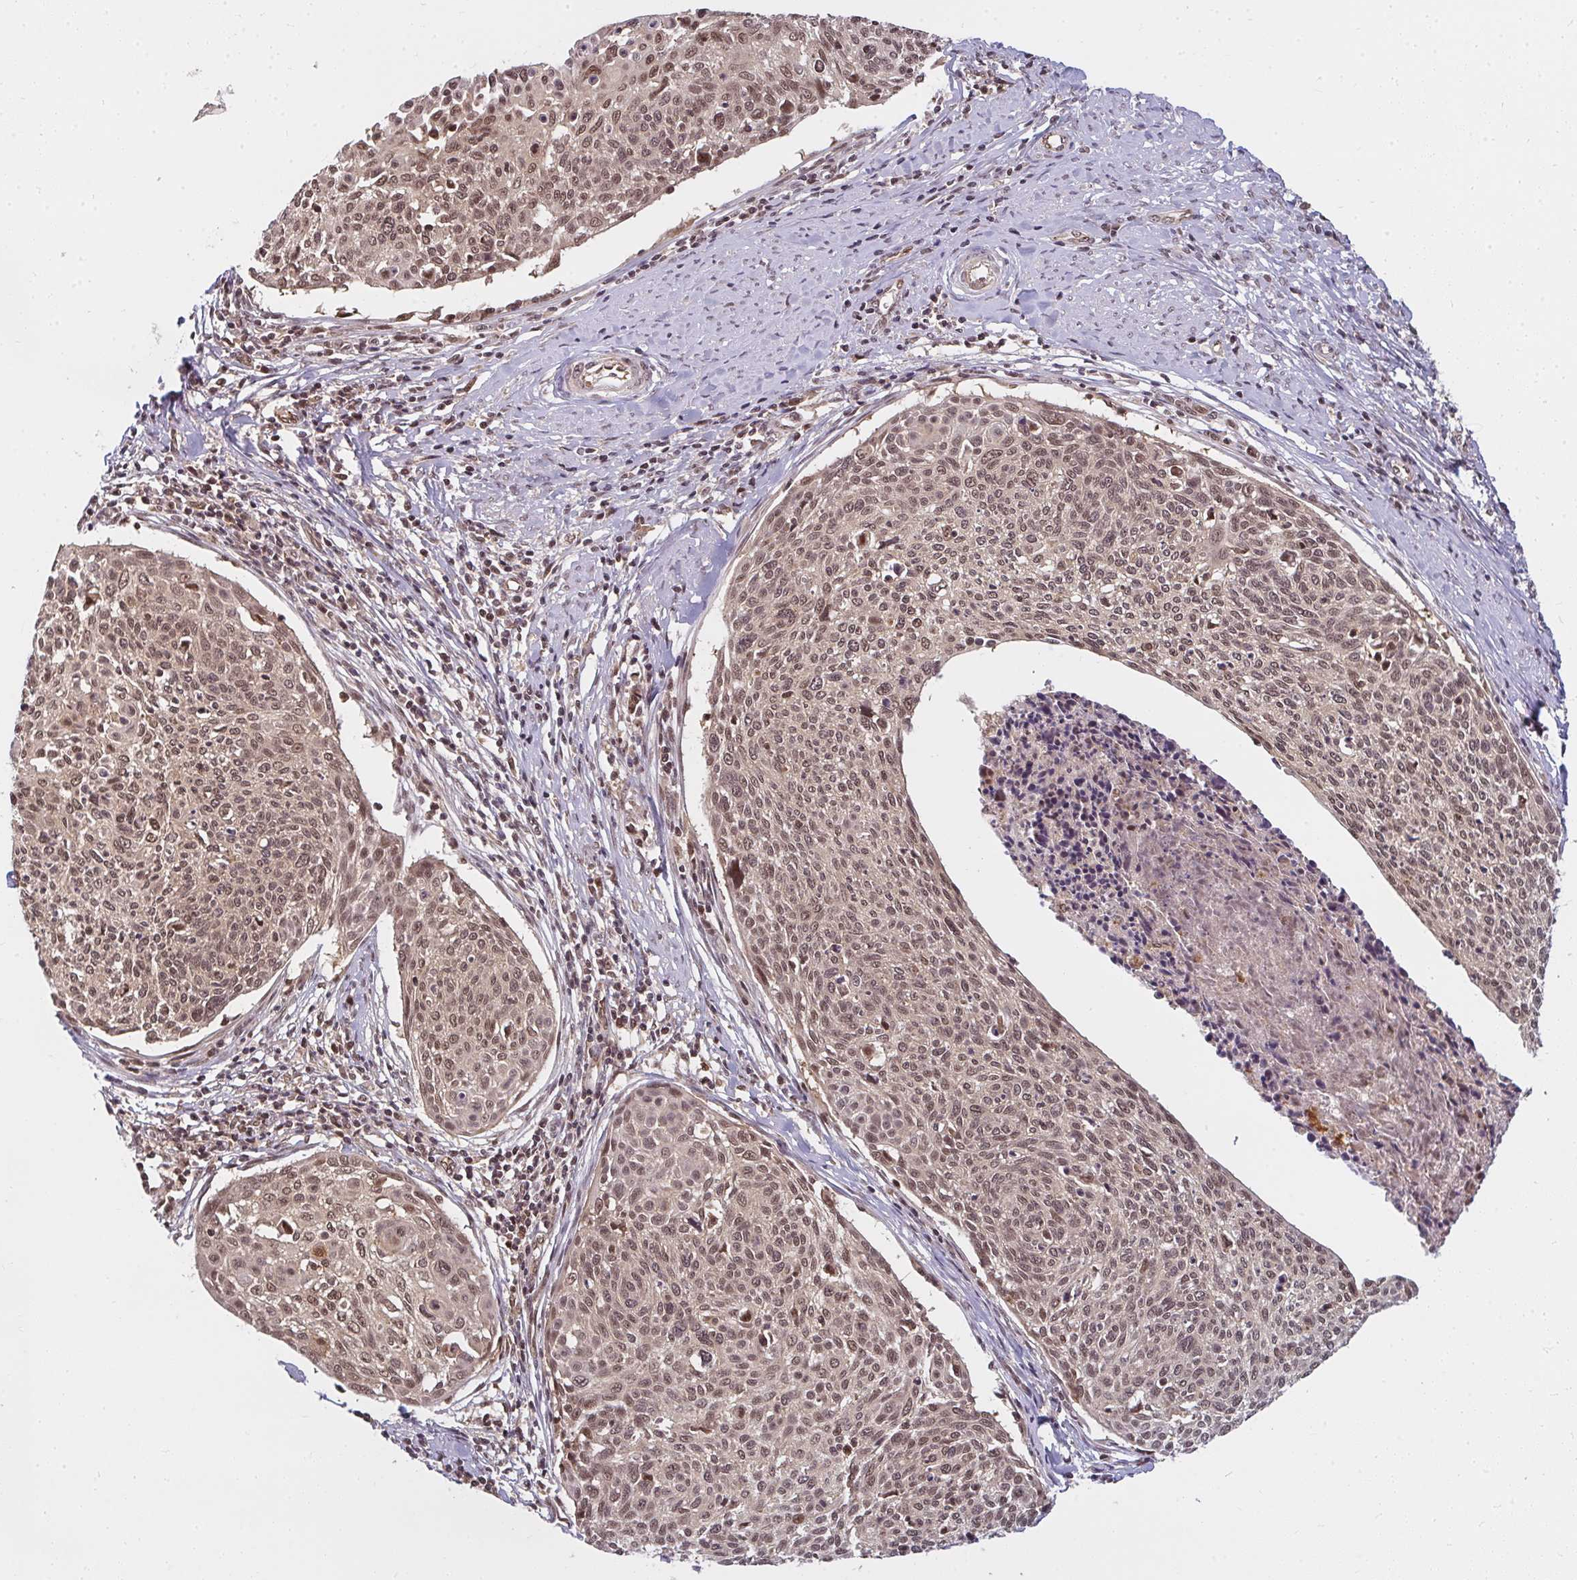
{"staining": {"intensity": "moderate", "quantity": ">75%", "location": "nuclear"}, "tissue": "cervical cancer", "cell_type": "Tumor cells", "image_type": "cancer", "snomed": [{"axis": "morphology", "description": "Squamous cell carcinoma, NOS"}, {"axis": "topography", "description": "Cervix"}], "caption": "Tumor cells demonstrate medium levels of moderate nuclear staining in approximately >75% of cells in human cervical cancer (squamous cell carcinoma).", "gene": "GTF3C6", "patient": {"sex": "female", "age": 49}}